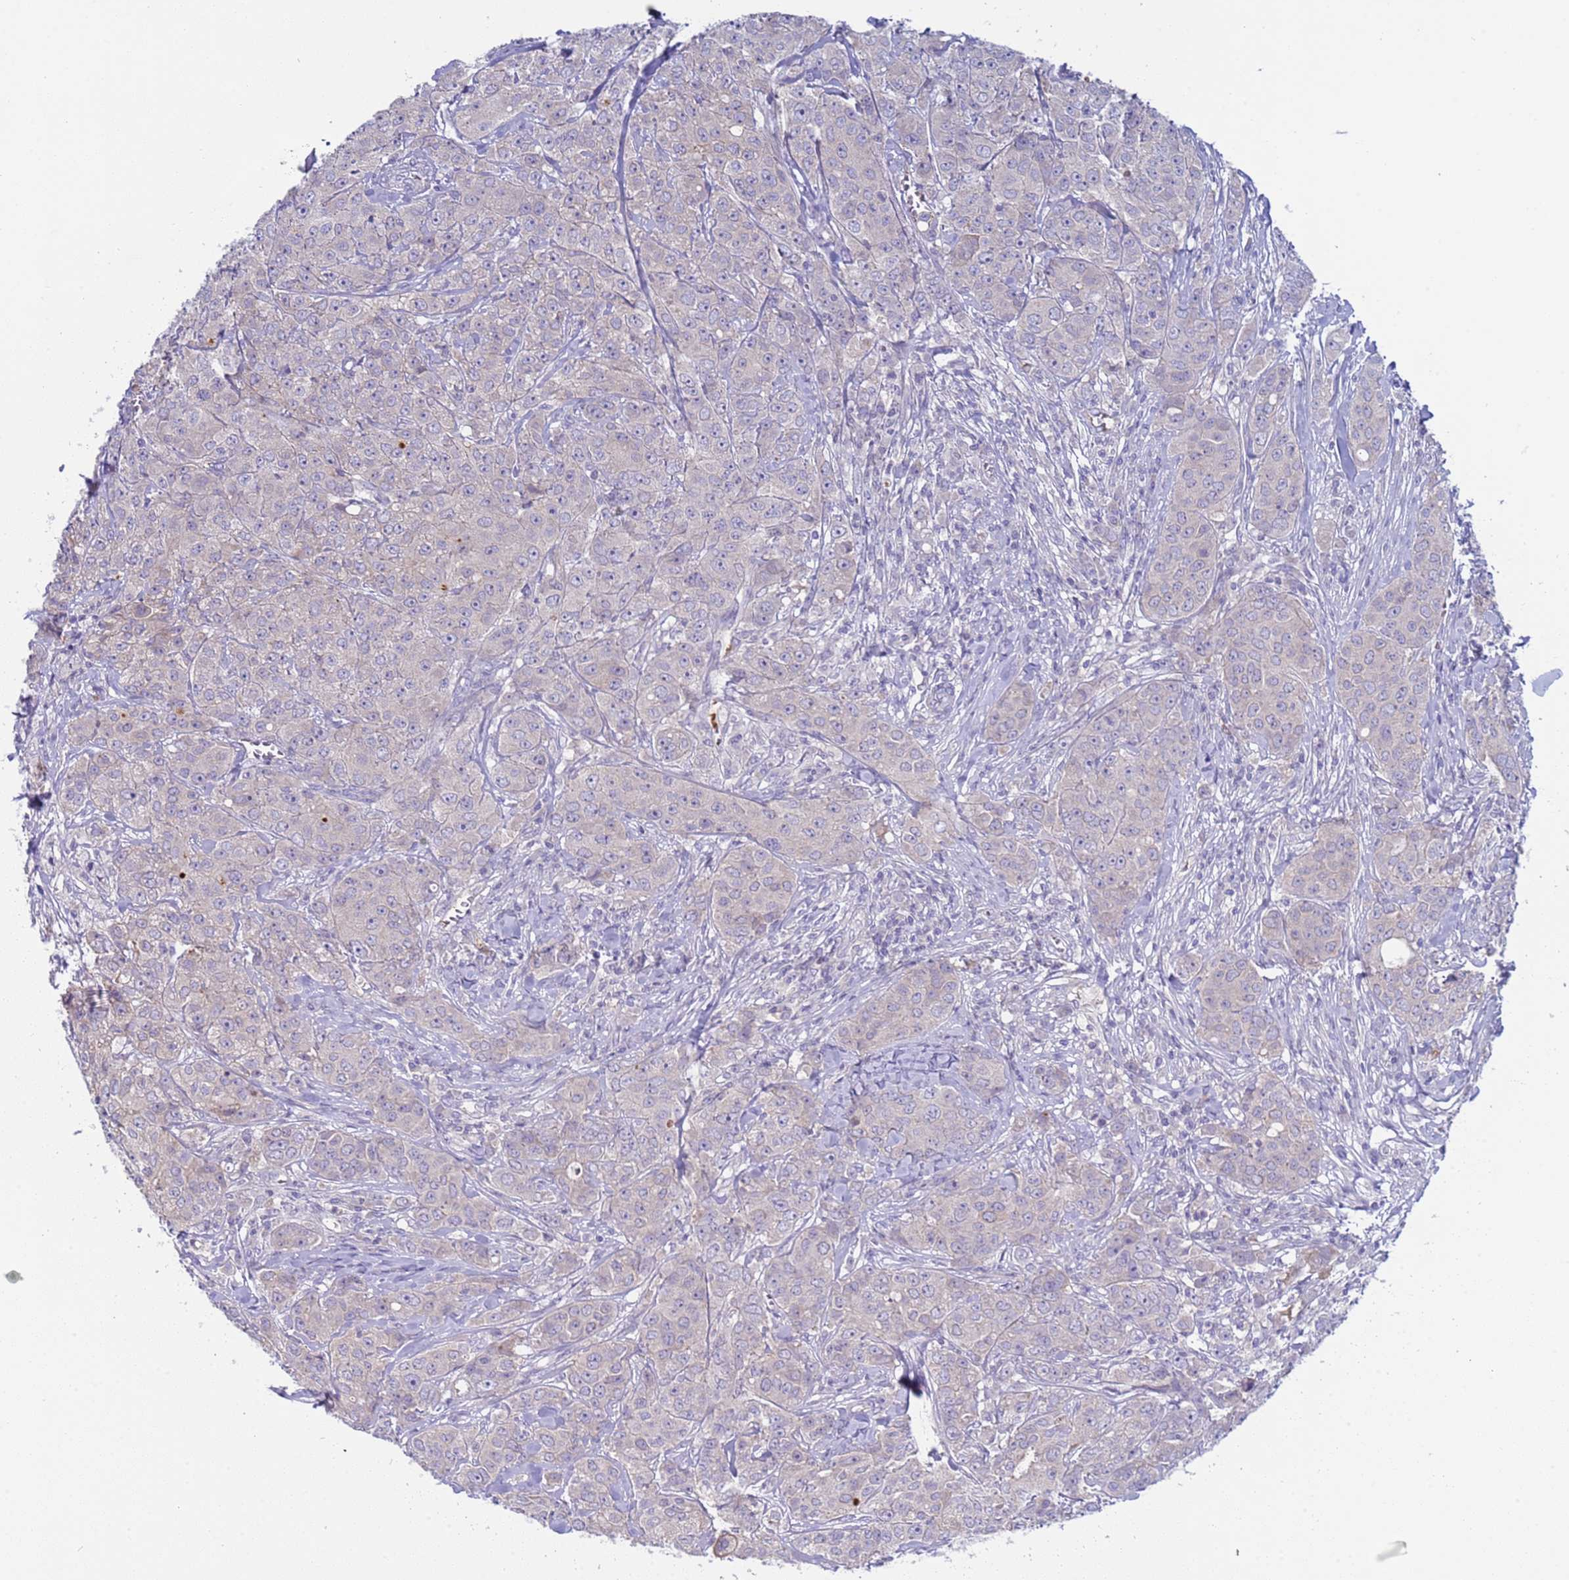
{"staining": {"intensity": "negative", "quantity": "none", "location": "none"}, "tissue": "breast cancer", "cell_type": "Tumor cells", "image_type": "cancer", "snomed": [{"axis": "morphology", "description": "Duct carcinoma"}, {"axis": "topography", "description": "Breast"}], "caption": "A photomicrograph of infiltrating ductal carcinoma (breast) stained for a protein reveals no brown staining in tumor cells. The staining is performed using DAB (3,3'-diaminobenzidine) brown chromogen with nuclei counter-stained in using hematoxylin.", "gene": "C4orf46", "patient": {"sex": "female", "age": 43}}